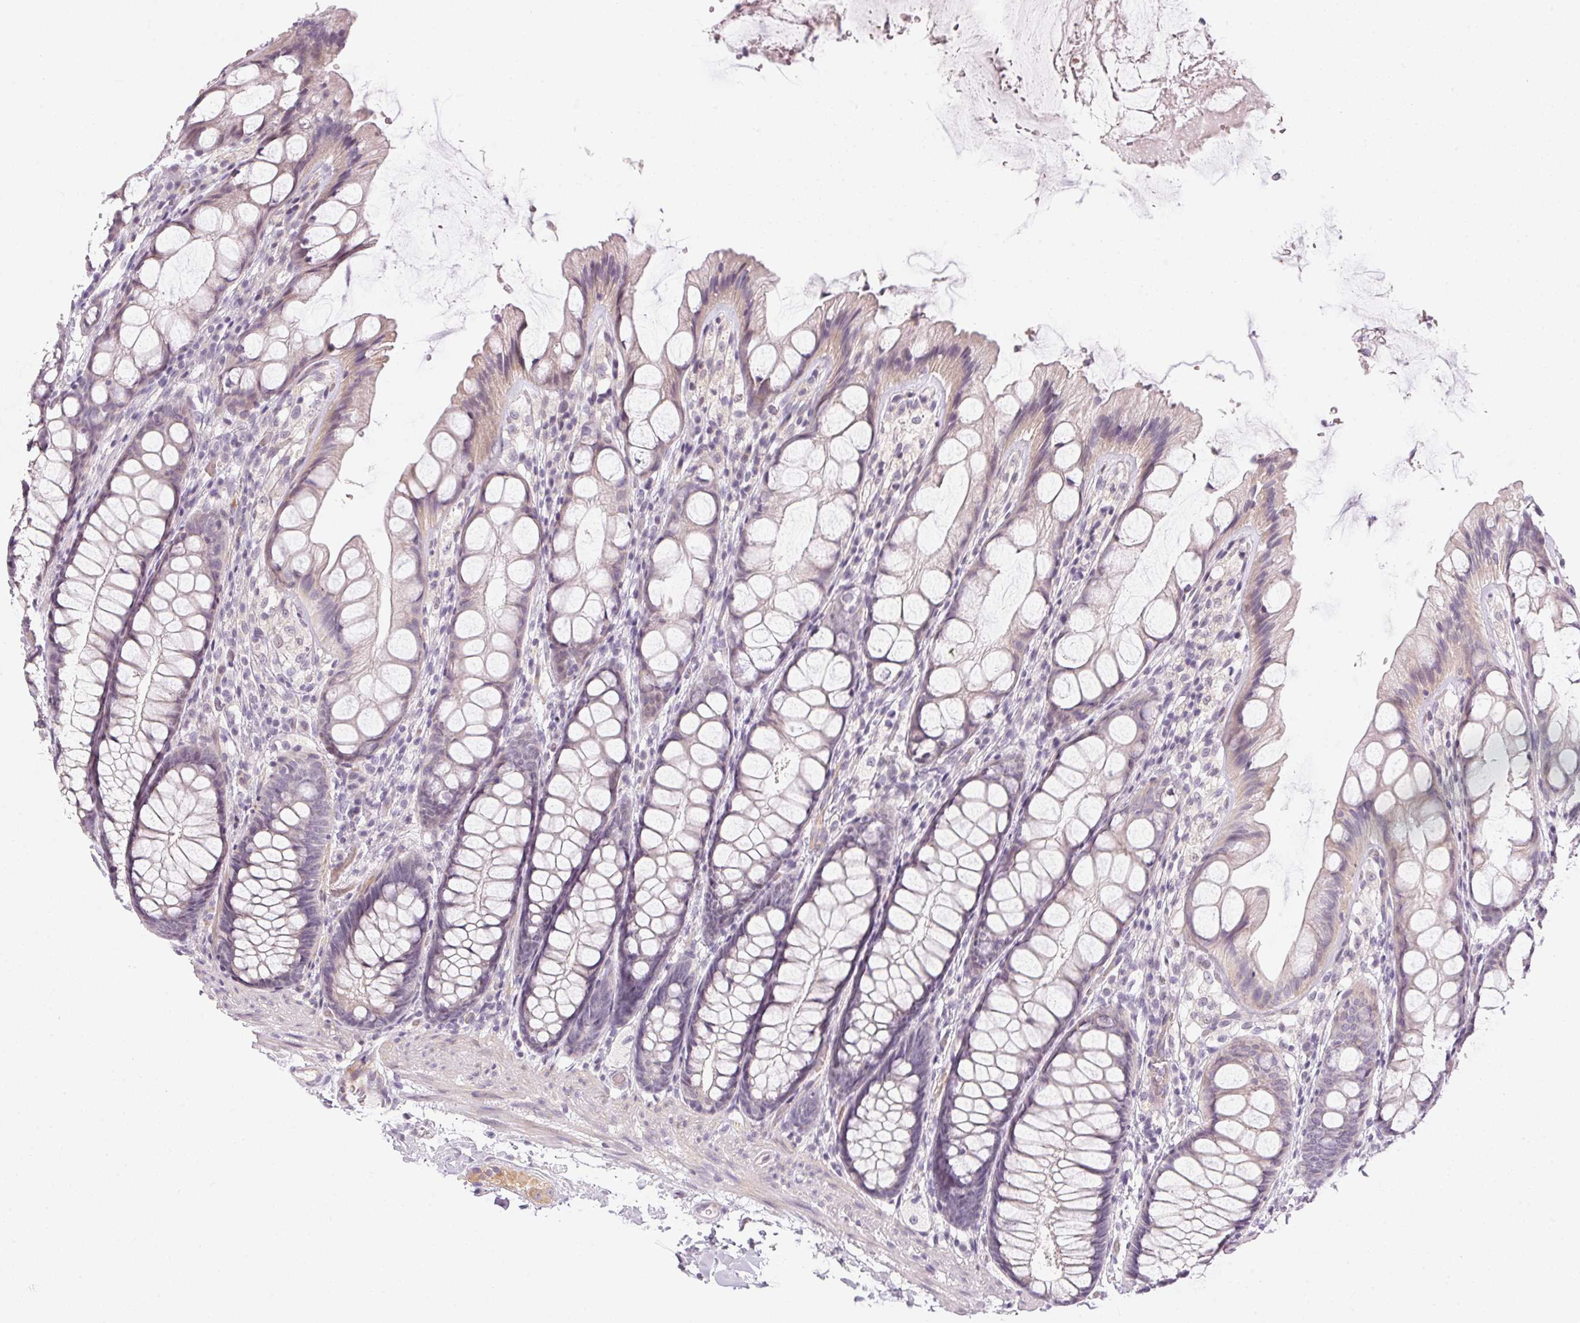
{"staining": {"intensity": "negative", "quantity": "none", "location": "none"}, "tissue": "colon", "cell_type": "Endothelial cells", "image_type": "normal", "snomed": [{"axis": "morphology", "description": "Normal tissue, NOS"}, {"axis": "topography", "description": "Colon"}], "caption": "The image exhibits no staining of endothelial cells in benign colon.", "gene": "GDAP1L1", "patient": {"sex": "male", "age": 47}}